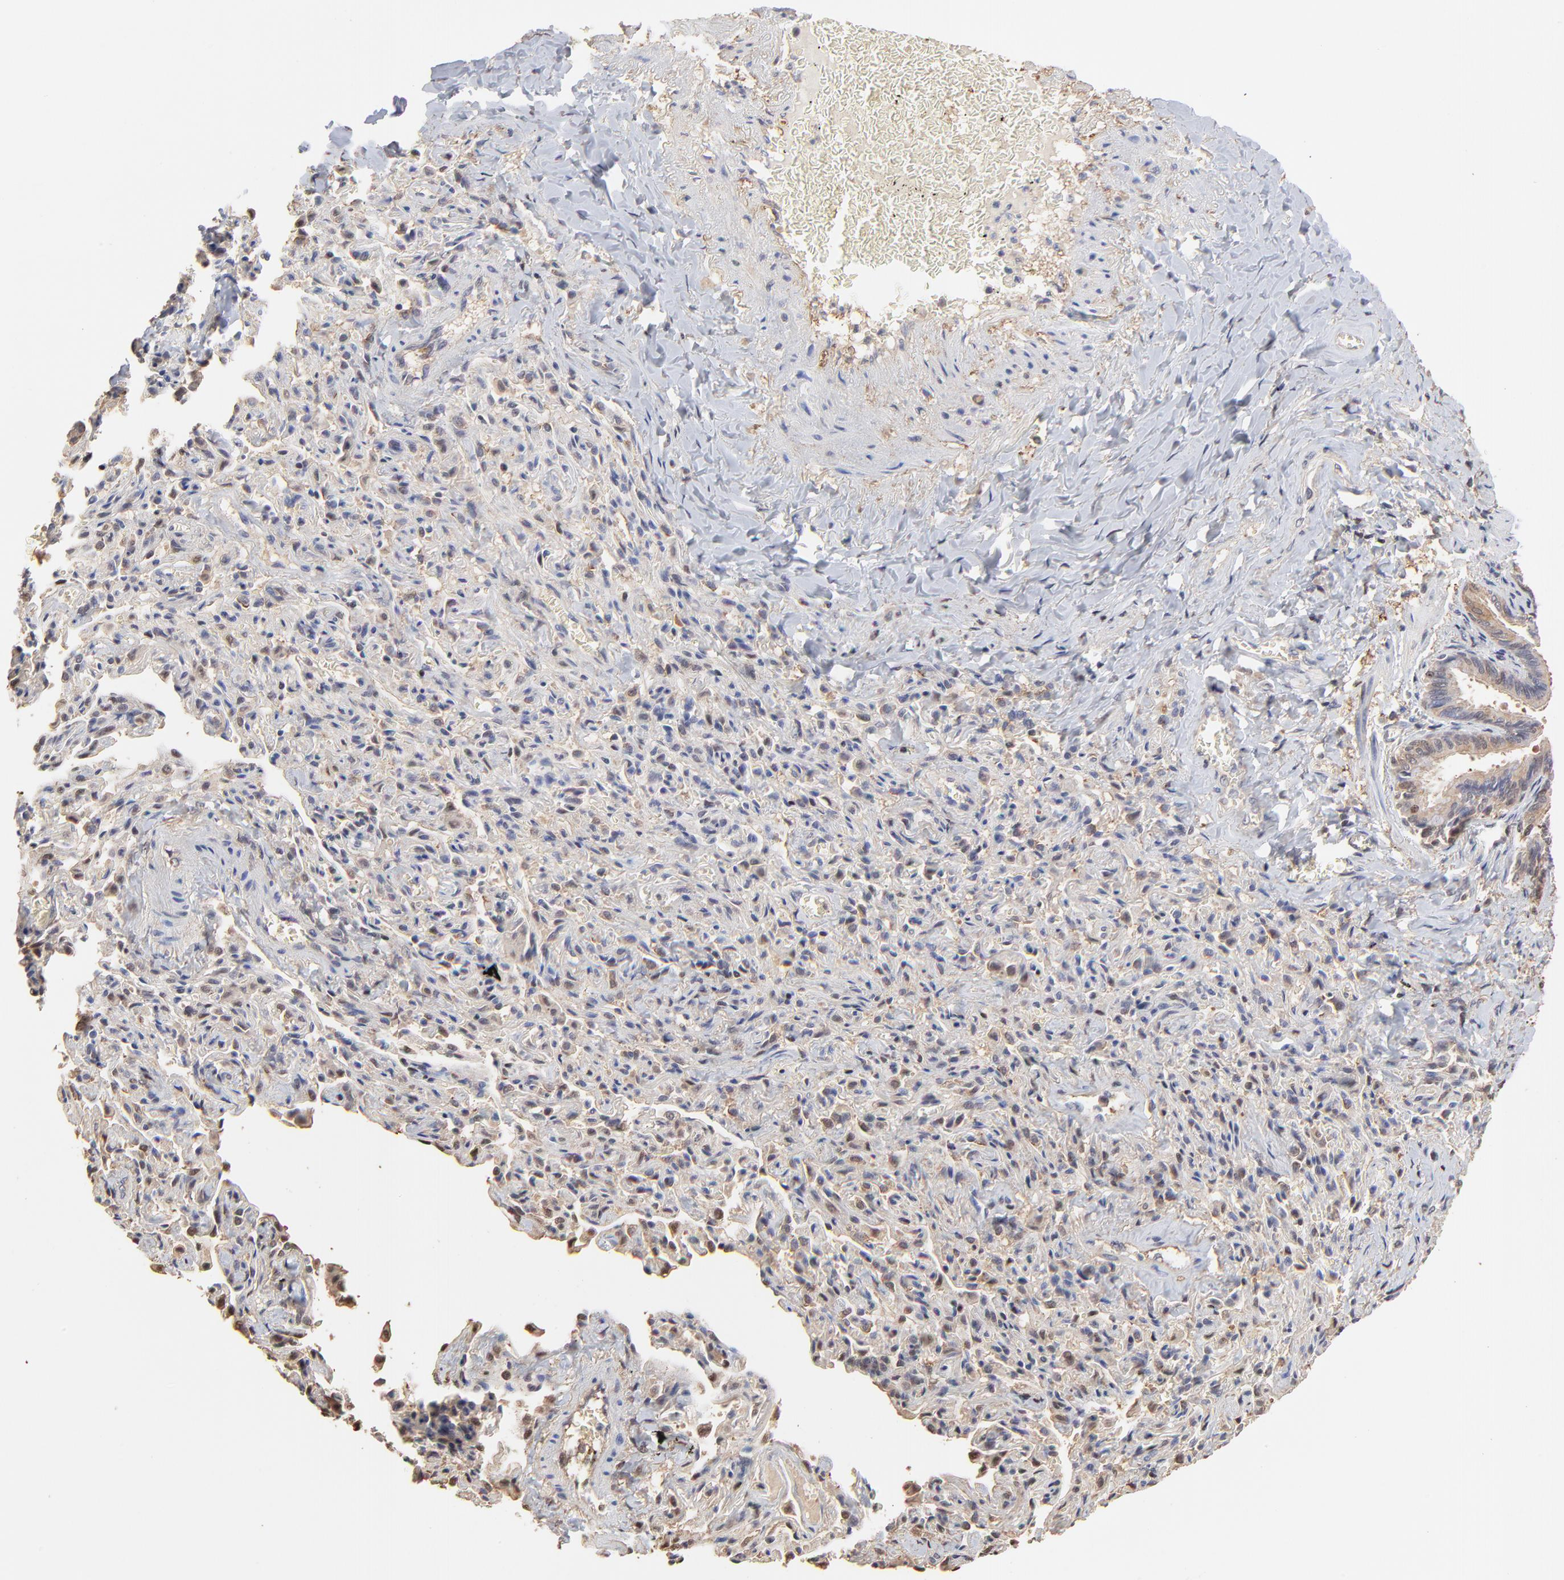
{"staining": {"intensity": "weak", "quantity": "<25%", "location": "cytoplasmic/membranous,nuclear"}, "tissue": "bronchus", "cell_type": "Respiratory epithelial cells", "image_type": "normal", "snomed": [{"axis": "morphology", "description": "Normal tissue, NOS"}, {"axis": "topography", "description": "Lung"}], "caption": "High magnification brightfield microscopy of benign bronchus stained with DAB (brown) and counterstained with hematoxylin (blue): respiratory epithelial cells show no significant positivity.", "gene": "BIRC5", "patient": {"sex": "male", "age": 64}}